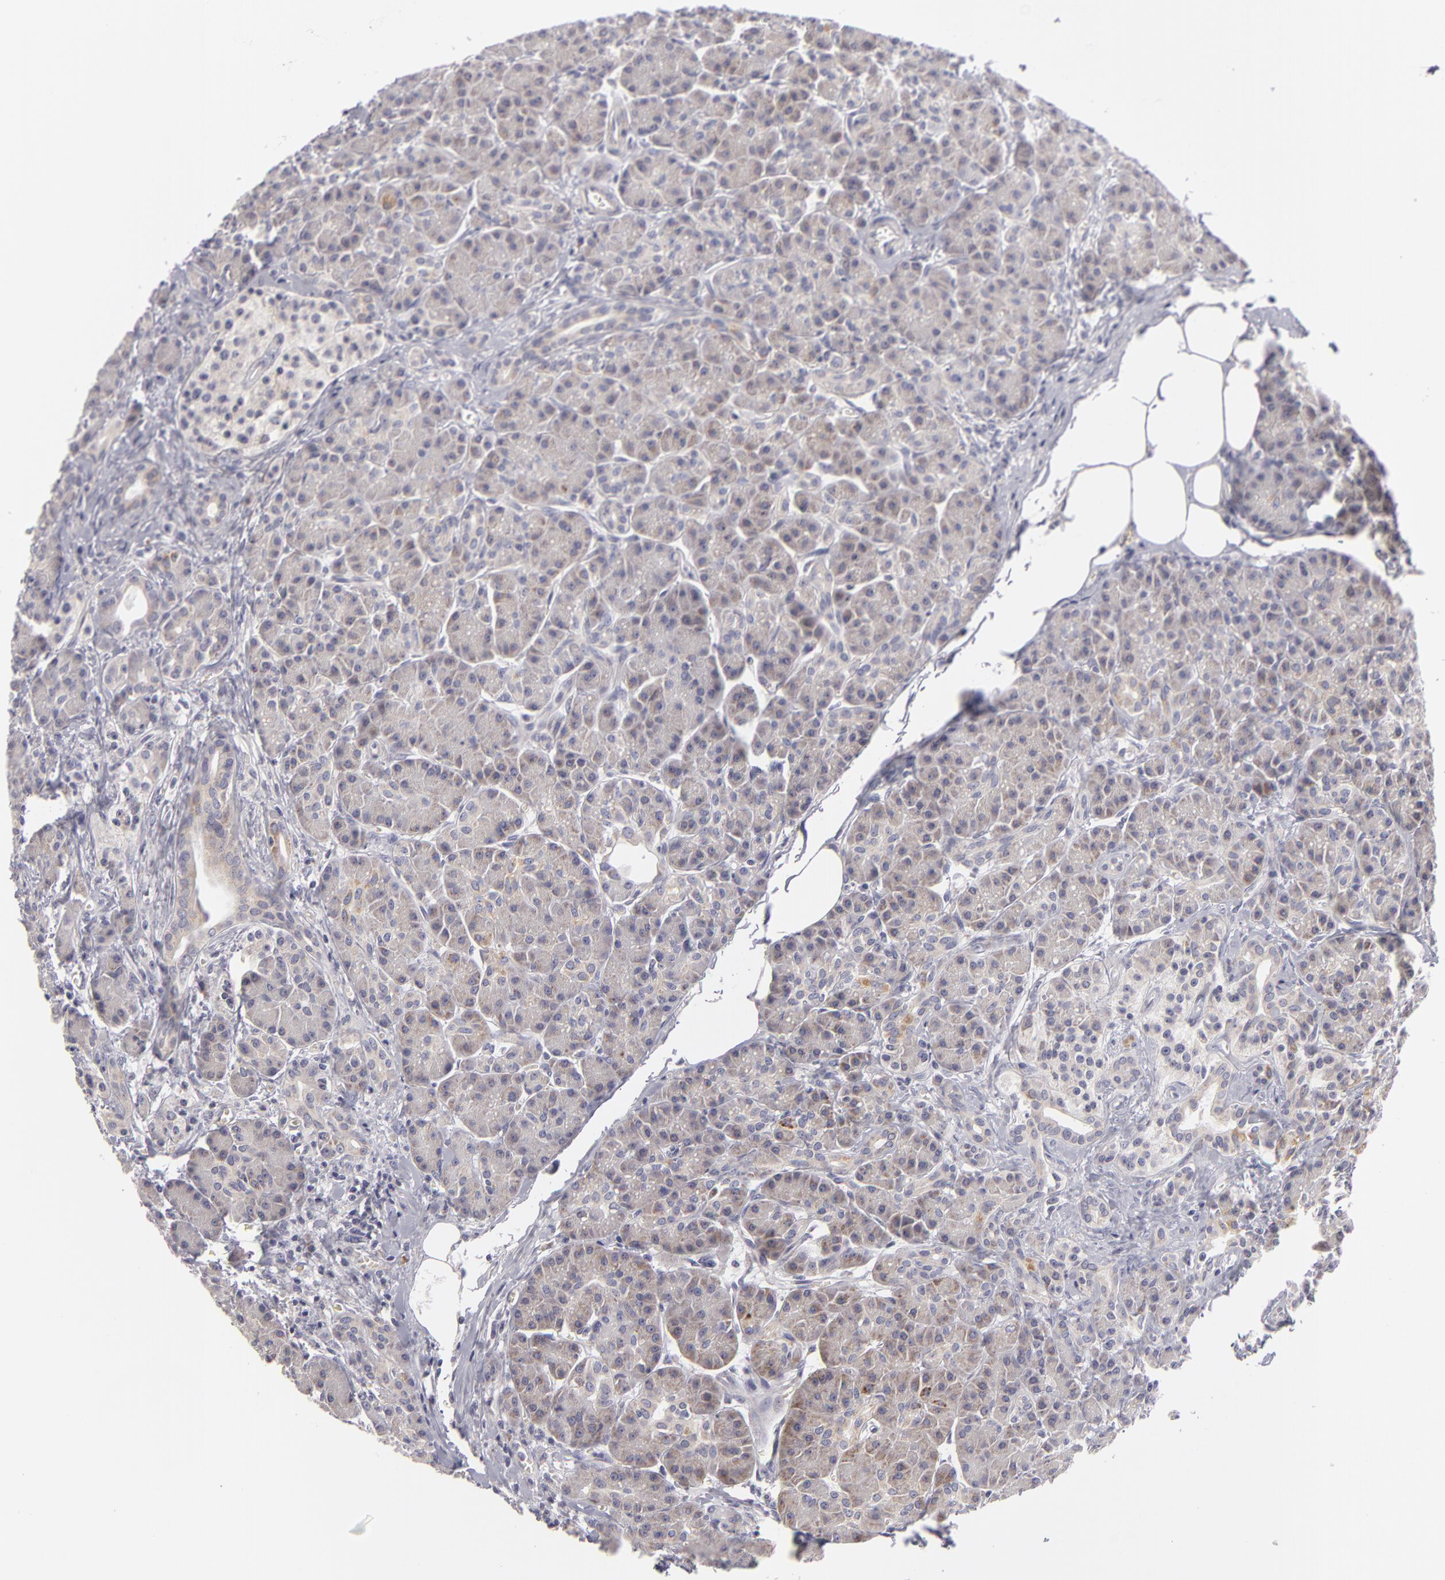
{"staining": {"intensity": "weak", "quantity": ">75%", "location": "cytoplasmic/membranous"}, "tissue": "pancreas", "cell_type": "Exocrine glandular cells", "image_type": "normal", "snomed": [{"axis": "morphology", "description": "Normal tissue, NOS"}, {"axis": "topography", "description": "Pancreas"}], "caption": "Weak cytoplasmic/membranous positivity is present in approximately >75% of exocrine glandular cells in benign pancreas. Immunohistochemistry (ihc) stains the protein in brown and the nuclei are stained blue.", "gene": "ATP2B3", "patient": {"sex": "male", "age": 73}}